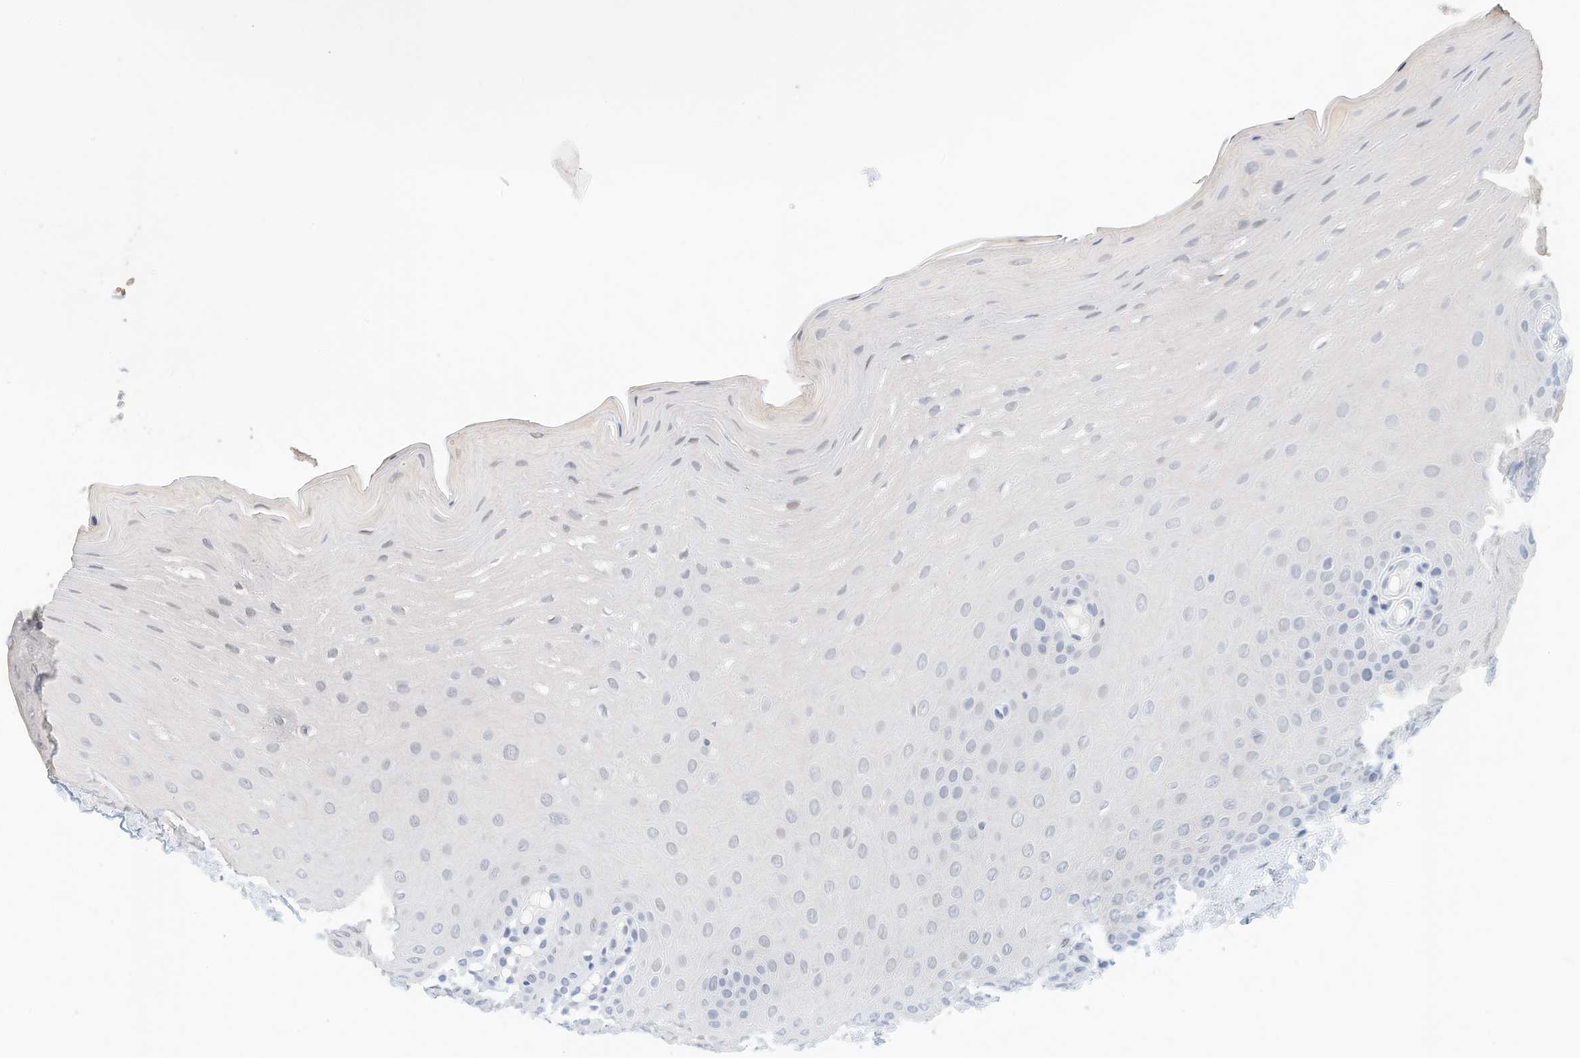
{"staining": {"intensity": "negative", "quantity": "none", "location": "none"}, "tissue": "oral mucosa", "cell_type": "Squamous epithelial cells", "image_type": "normal", "snomed": [{"axis": "morphology", "description": "Normal tissue, NOS"}, {"axis": "topography", "description": "Oral tissue"}], "caption": "This image is of unremarkable oral mucosa stained with IHC to label a protein in brown with the nuclei are counter-stained blue. There is no staining in squamous epithelial cells.", "gene": "ARHGAP28", "patient": {"sex": "female", "age": 39}}